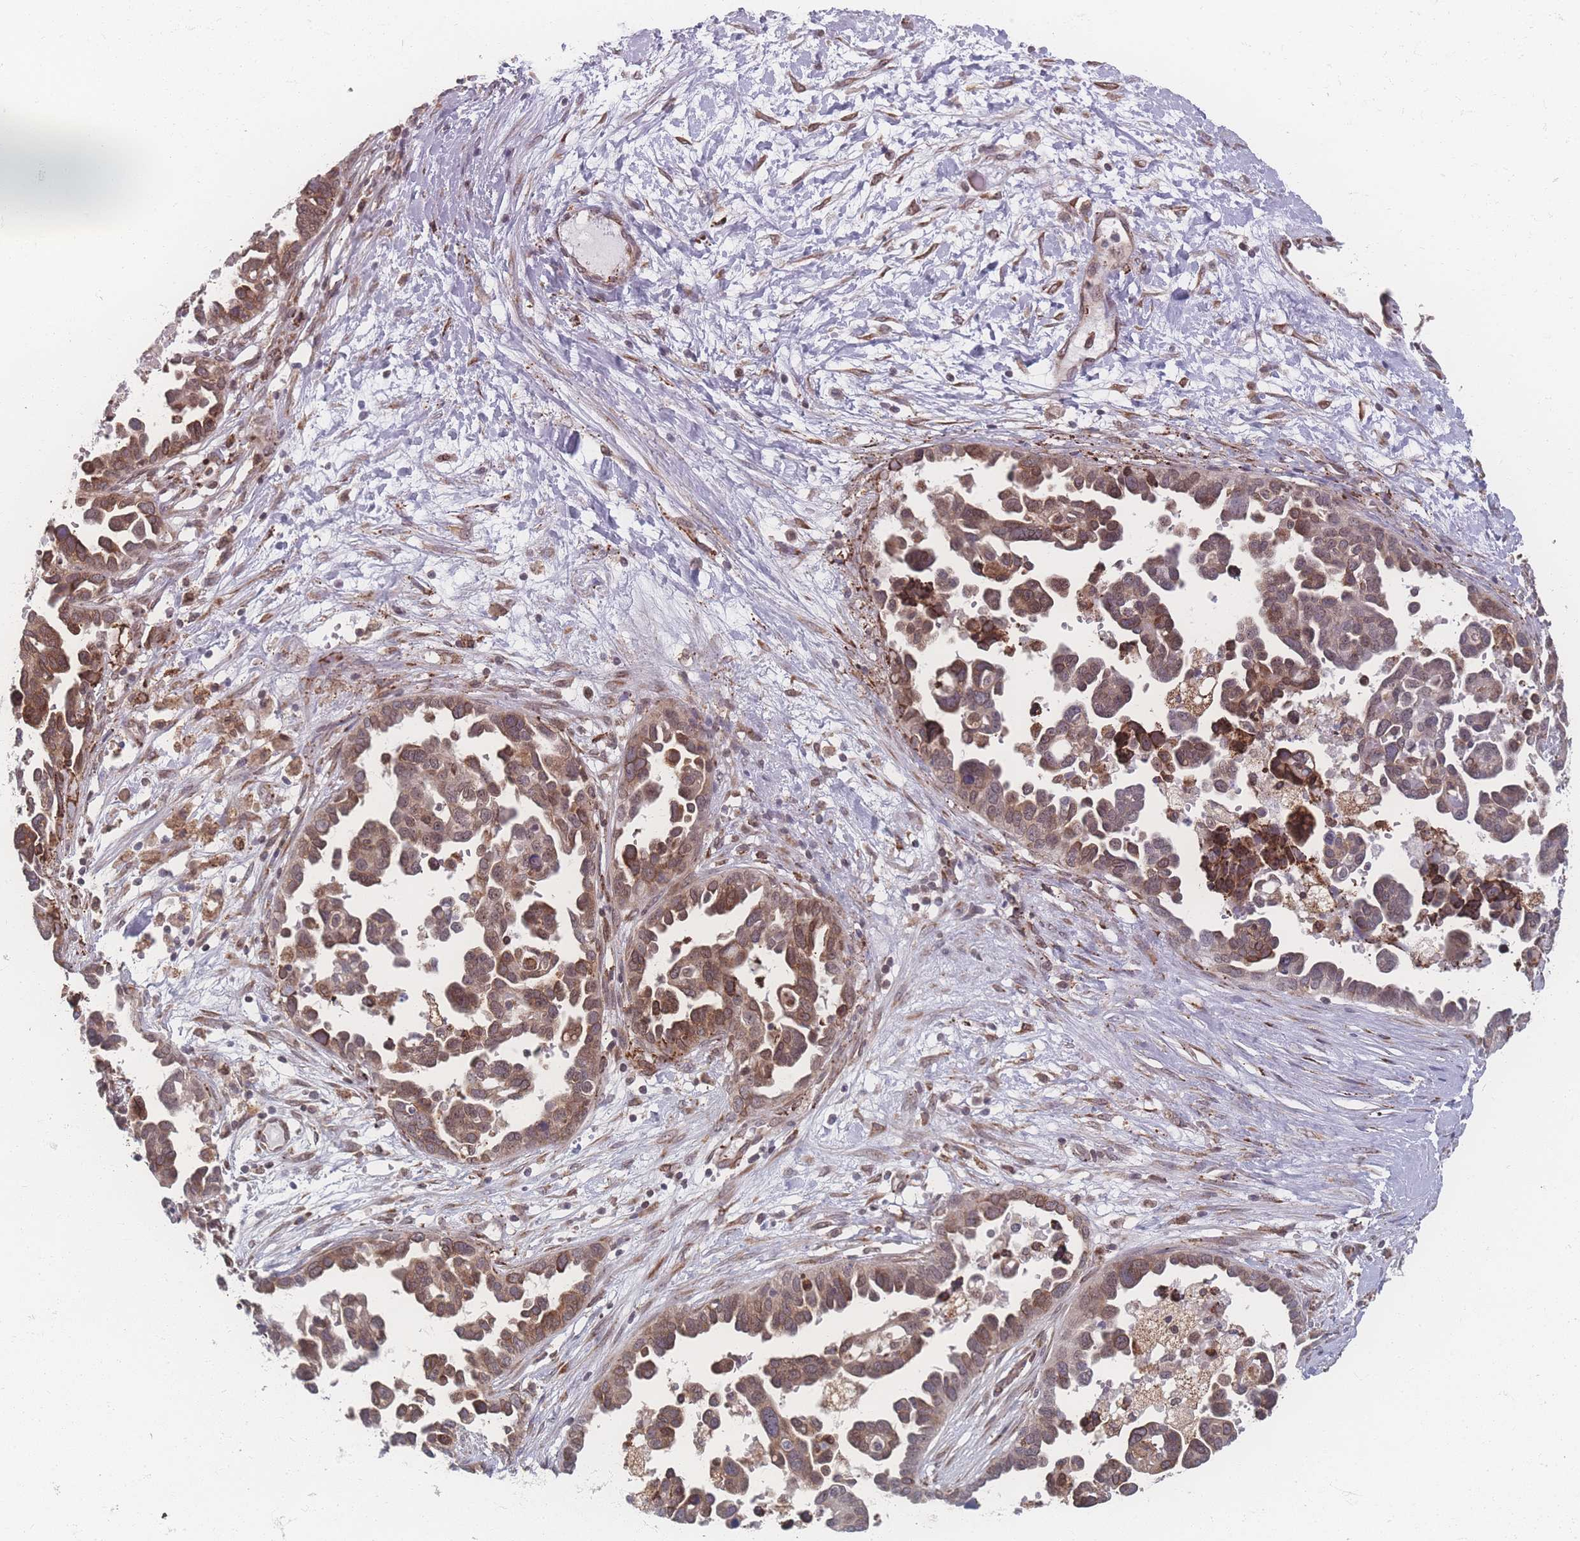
{"staining": {"intensity": "moderate", "quantity": "25%-75%", "location": "cytoplasmic/membranous,nuclear"}, "tissue": "ovarian cancer", "cell_type": "Tumor cells", "image_type": "cancer", "snomed": [{"axis": "morphology", "description": "Cystadenocarcinoma, serous, NOS"}, {"axis": "topography", "description": "Ovary"}], "caption": "Immunohistochemical staining of ovarian serous cystadenocarcinoma reveals medium levels of moderate cytoplasmic/membranous and nuclear positivity in approximately 25%-75% of tumor cells.", "gene": "ZC3H13", "patient": {"sex": "female", "age": 54}}